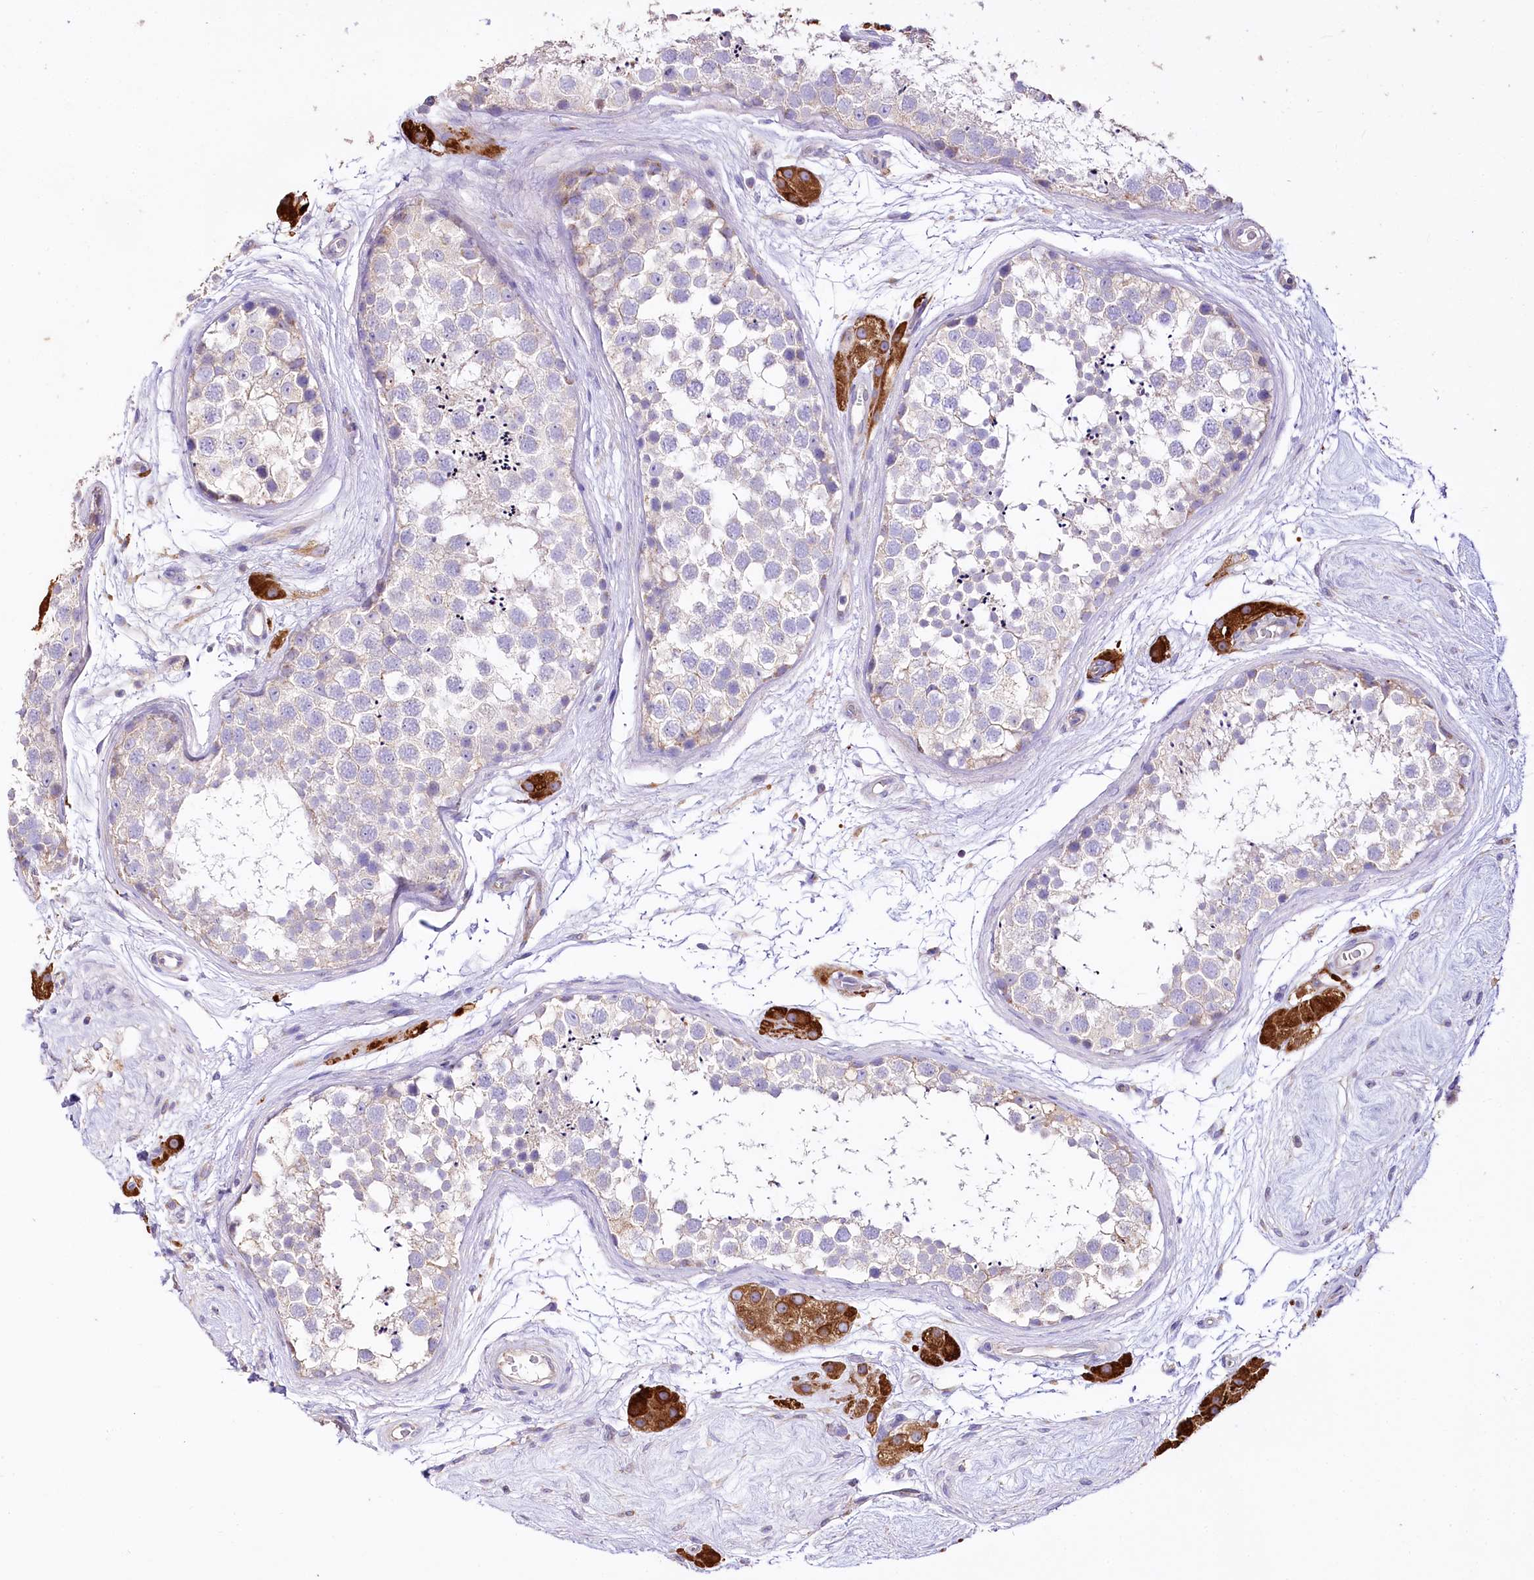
{"staining": {"intensity": "negative", "quantity": "none", "location": "none"}, "tissue": "testis", "cell_type": "Cells in seminiferous ducts", "image_type": "normal", "snomed": [{"axis": "morphology", "description": "Normal tissue, NOS"}, {"axis": "topography", "description": "Testis"}], "caption": "This is a photomicrograph of IHC staining of normal testis, which shows no expression in cells in seminiferous ducts. The staining is performed using DAB (3,3'-diaminobenzidine) brown chromogen with nuclei counter-stained in using hematoxylin.", "gene": "PTER", "patient": {"sex": "male", "age": 56}}